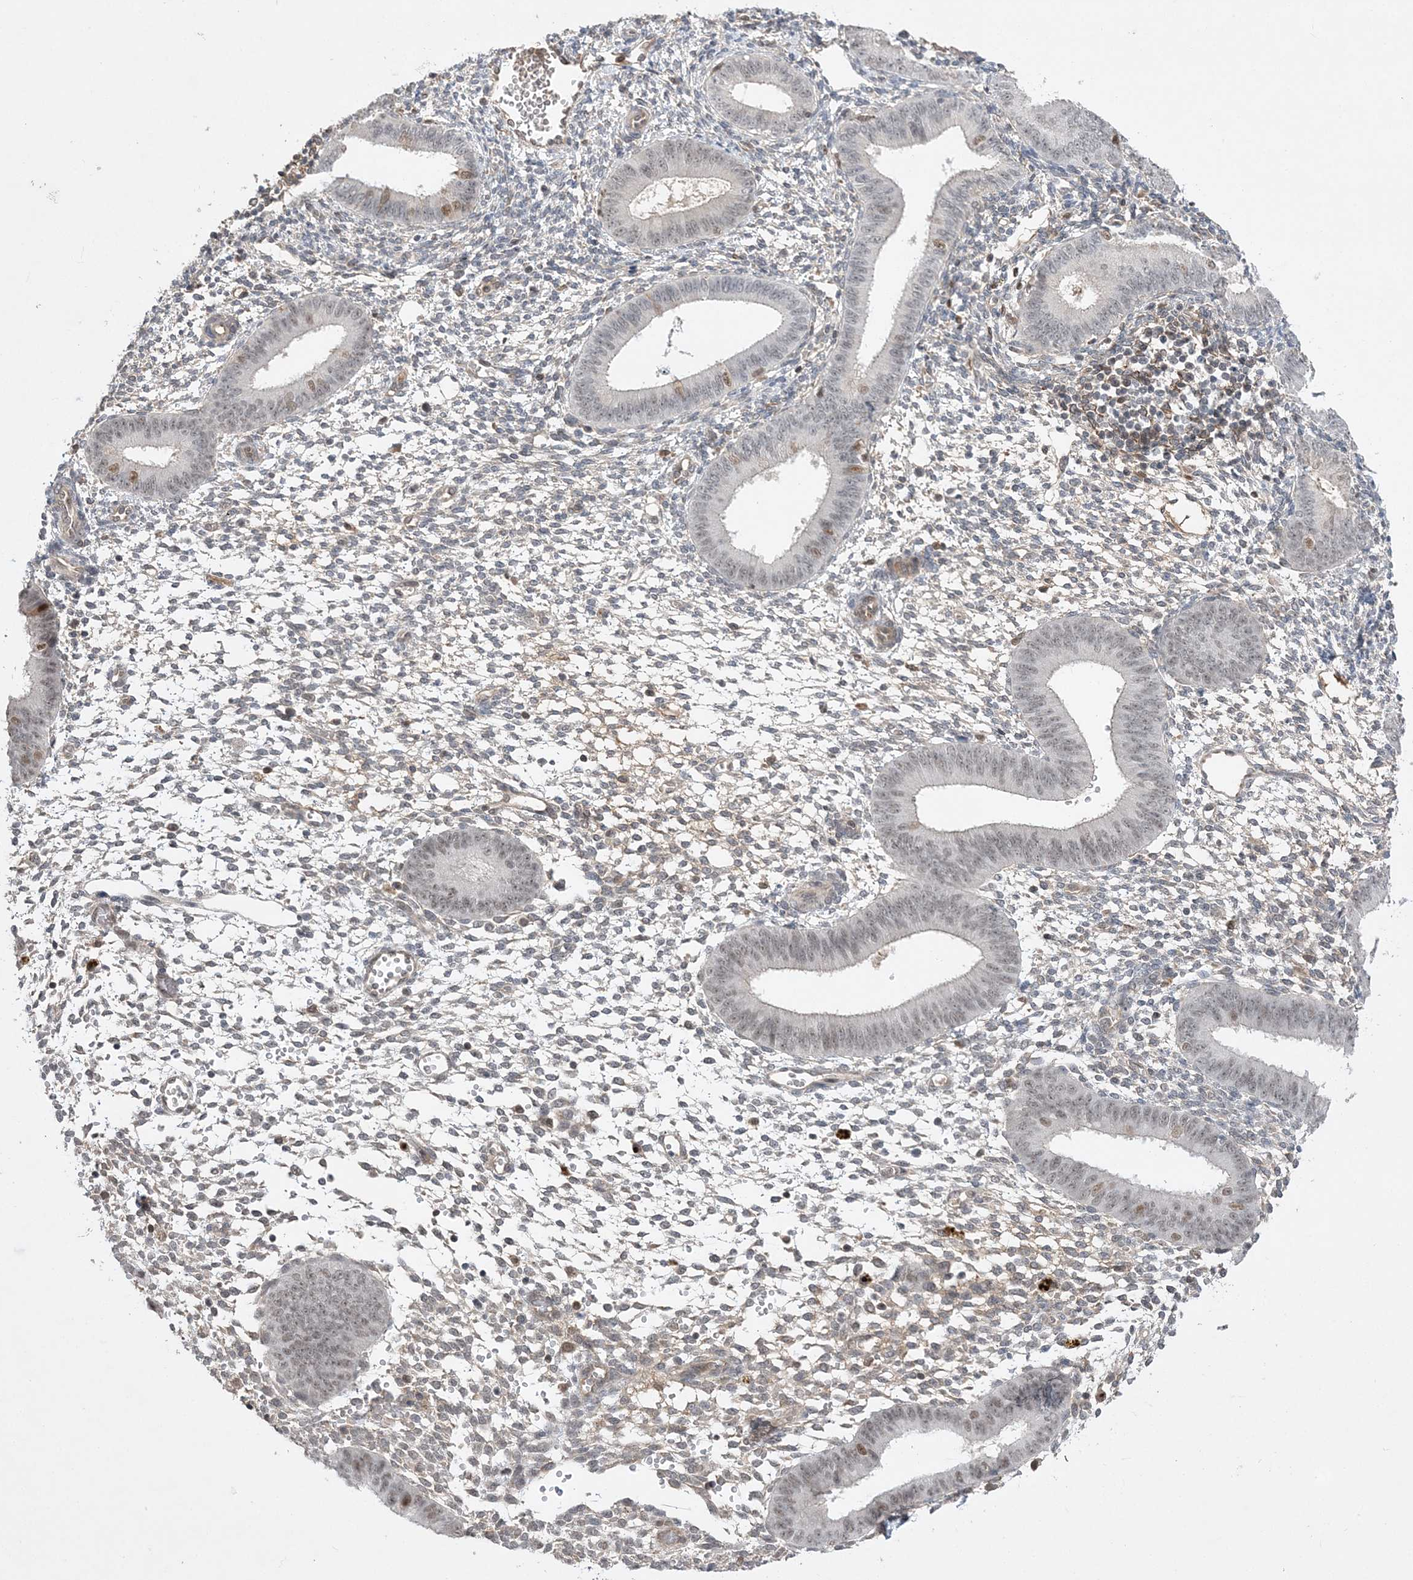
{"staining": {"intensity": "negative", "quantity": "none", "location": "none"}, "tissue": "endometrium", "cell_type": "Cells in endometrial stroma", "image_type": "normal", "snomed": [{"axis": "morphology", "description": "Normal tissue, NOS"}, {"axis": "topography", "description": "Uterus"}, {"axis": "topography", "description": "Endometrium"}], "caption": "The micrograph demonstrates no staining of cells in endometrial stroma in unremarkable endometrium. Brightfield microscopy of immunohistochemistry (IHC) stained with DAB (3,3'-diaminobenzidine) (brown) and hematoxylin (blue), captured at high magnification.", "gene": "TMEM132B", "patient": {"sex": "female", "age": 48}}